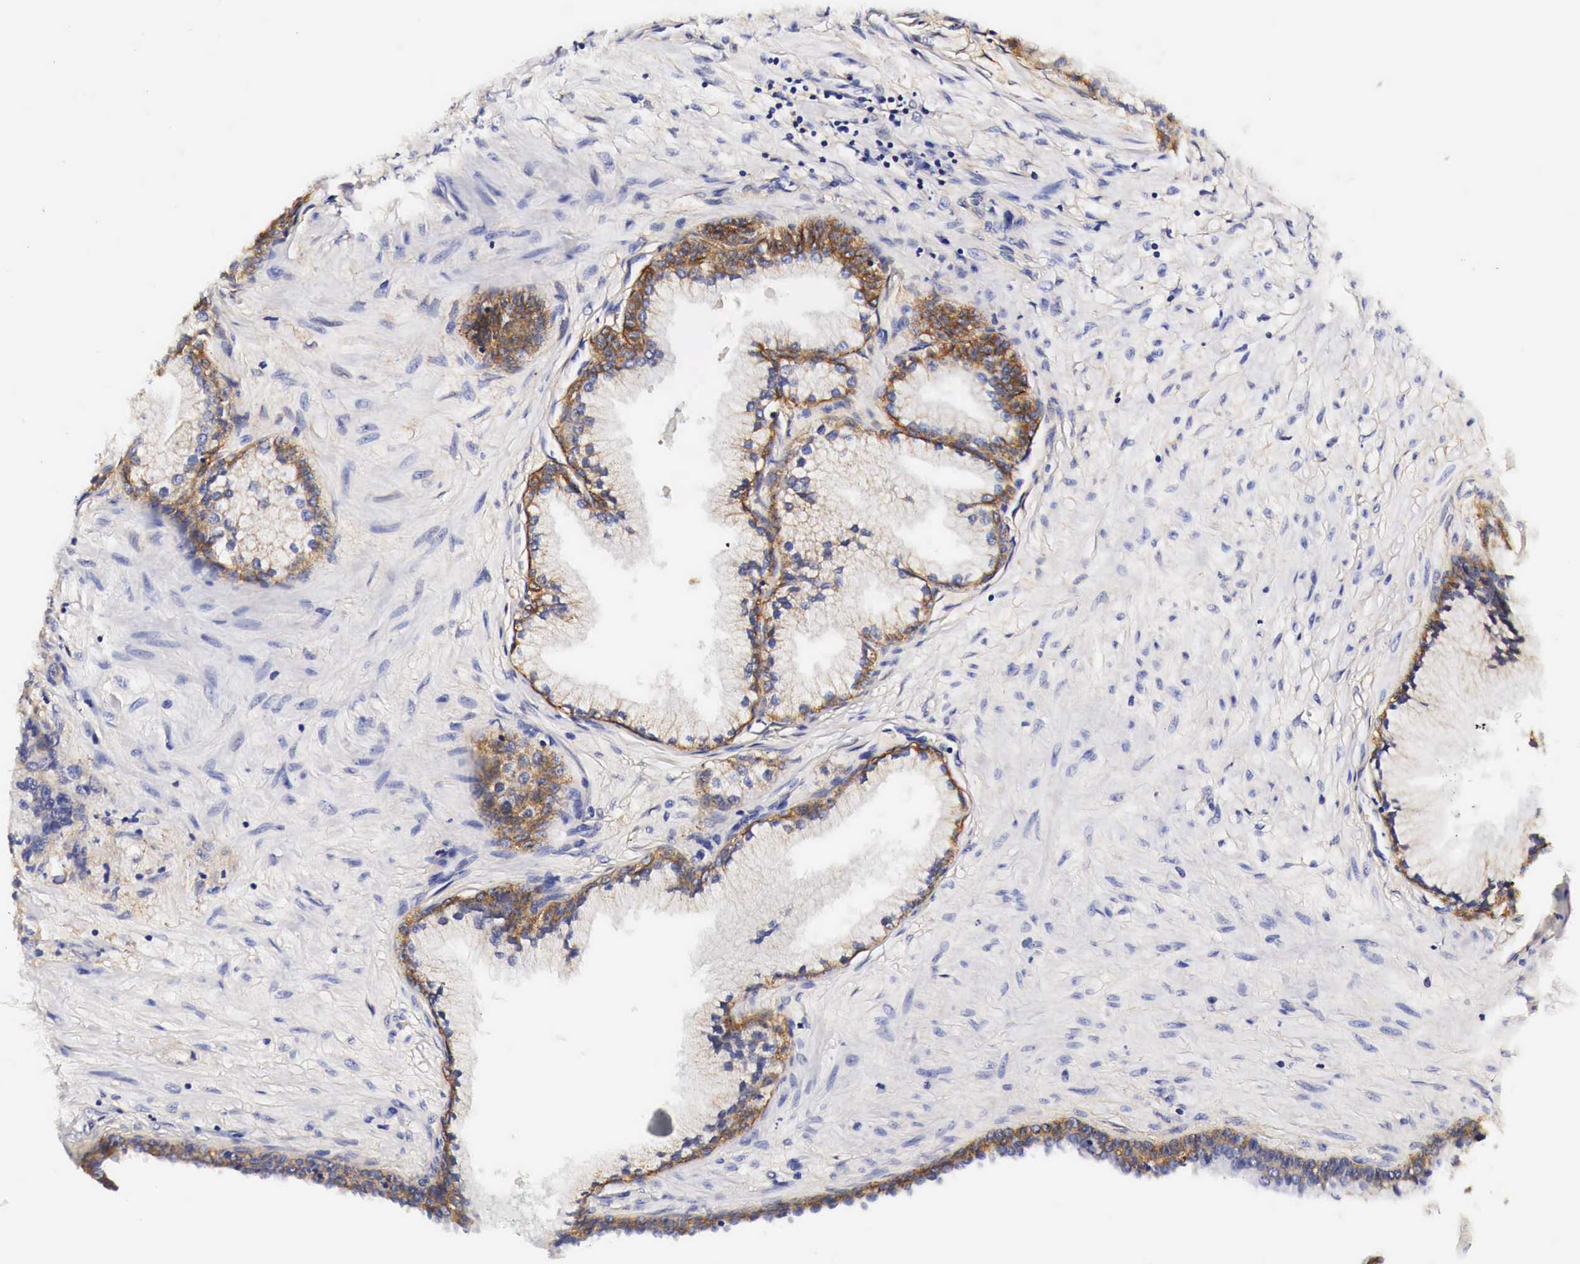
{"staining": {"intensity": "moderate", "quantity": "25%-75%", "location": "cytoplasmic/membranous"}, "tissue": "prostate cancer", "cell_type": "Tumor cells", "image_type": "cancer", "snomed": [{"axis": "morphology", "description": "Adenocarcinoma, High grade"}, {"axis": "topography", "description": "Prostate"}], "caption": "Immunohistochemical staining of human prostate cancer (high-grade adenocarcinoma) demonstrates medium levels of moderate cytoplasmic/membranous staining in about 25%-75% of tumor cells. (Brightfield microscopy of DAB IHC at high magnification).", "gene": "EGFR", "patient": {"sex": "male", "age": 64}}